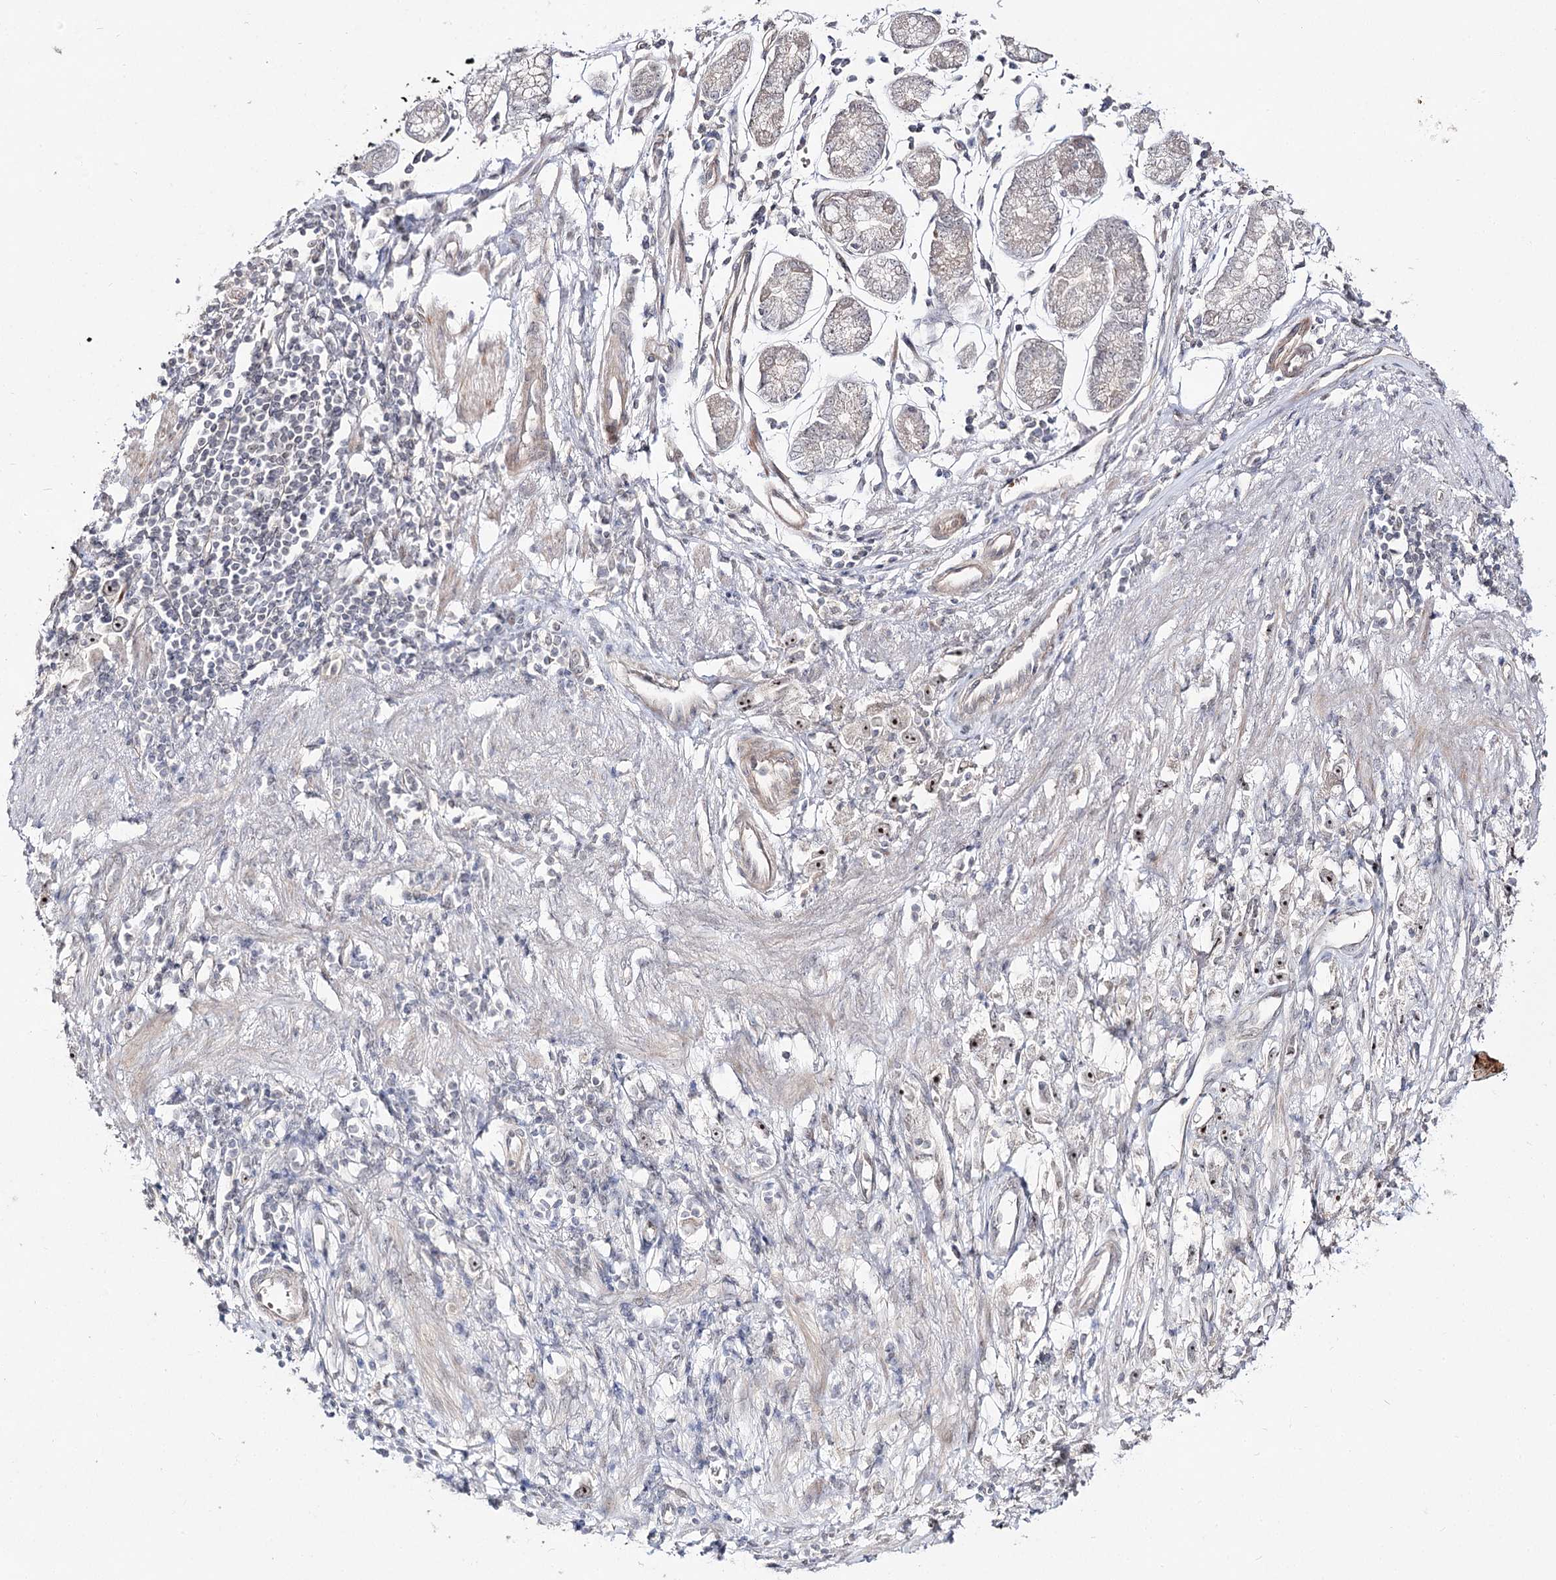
{"staining": {"intensity": "weak", "quantity": "25%-75%", "location": "nuclear"}, "tissue": "stomach cancer", "cell_type": "Tumor cells", "image_type": "cancer", "snomed": [{"axis": "morphology", "description": "Adenocarcinoma, NOS"}, {"axis": "topography", "description": "Stomach"}], "caption": "There is low levels of weak nuclear positivity in tumor cells of stomach adenocarcinoma, as demonstrated by immunohistochemical staining (brown color).", "gene": "RRP9", "patient": {"sex": "female", "age": 59}}